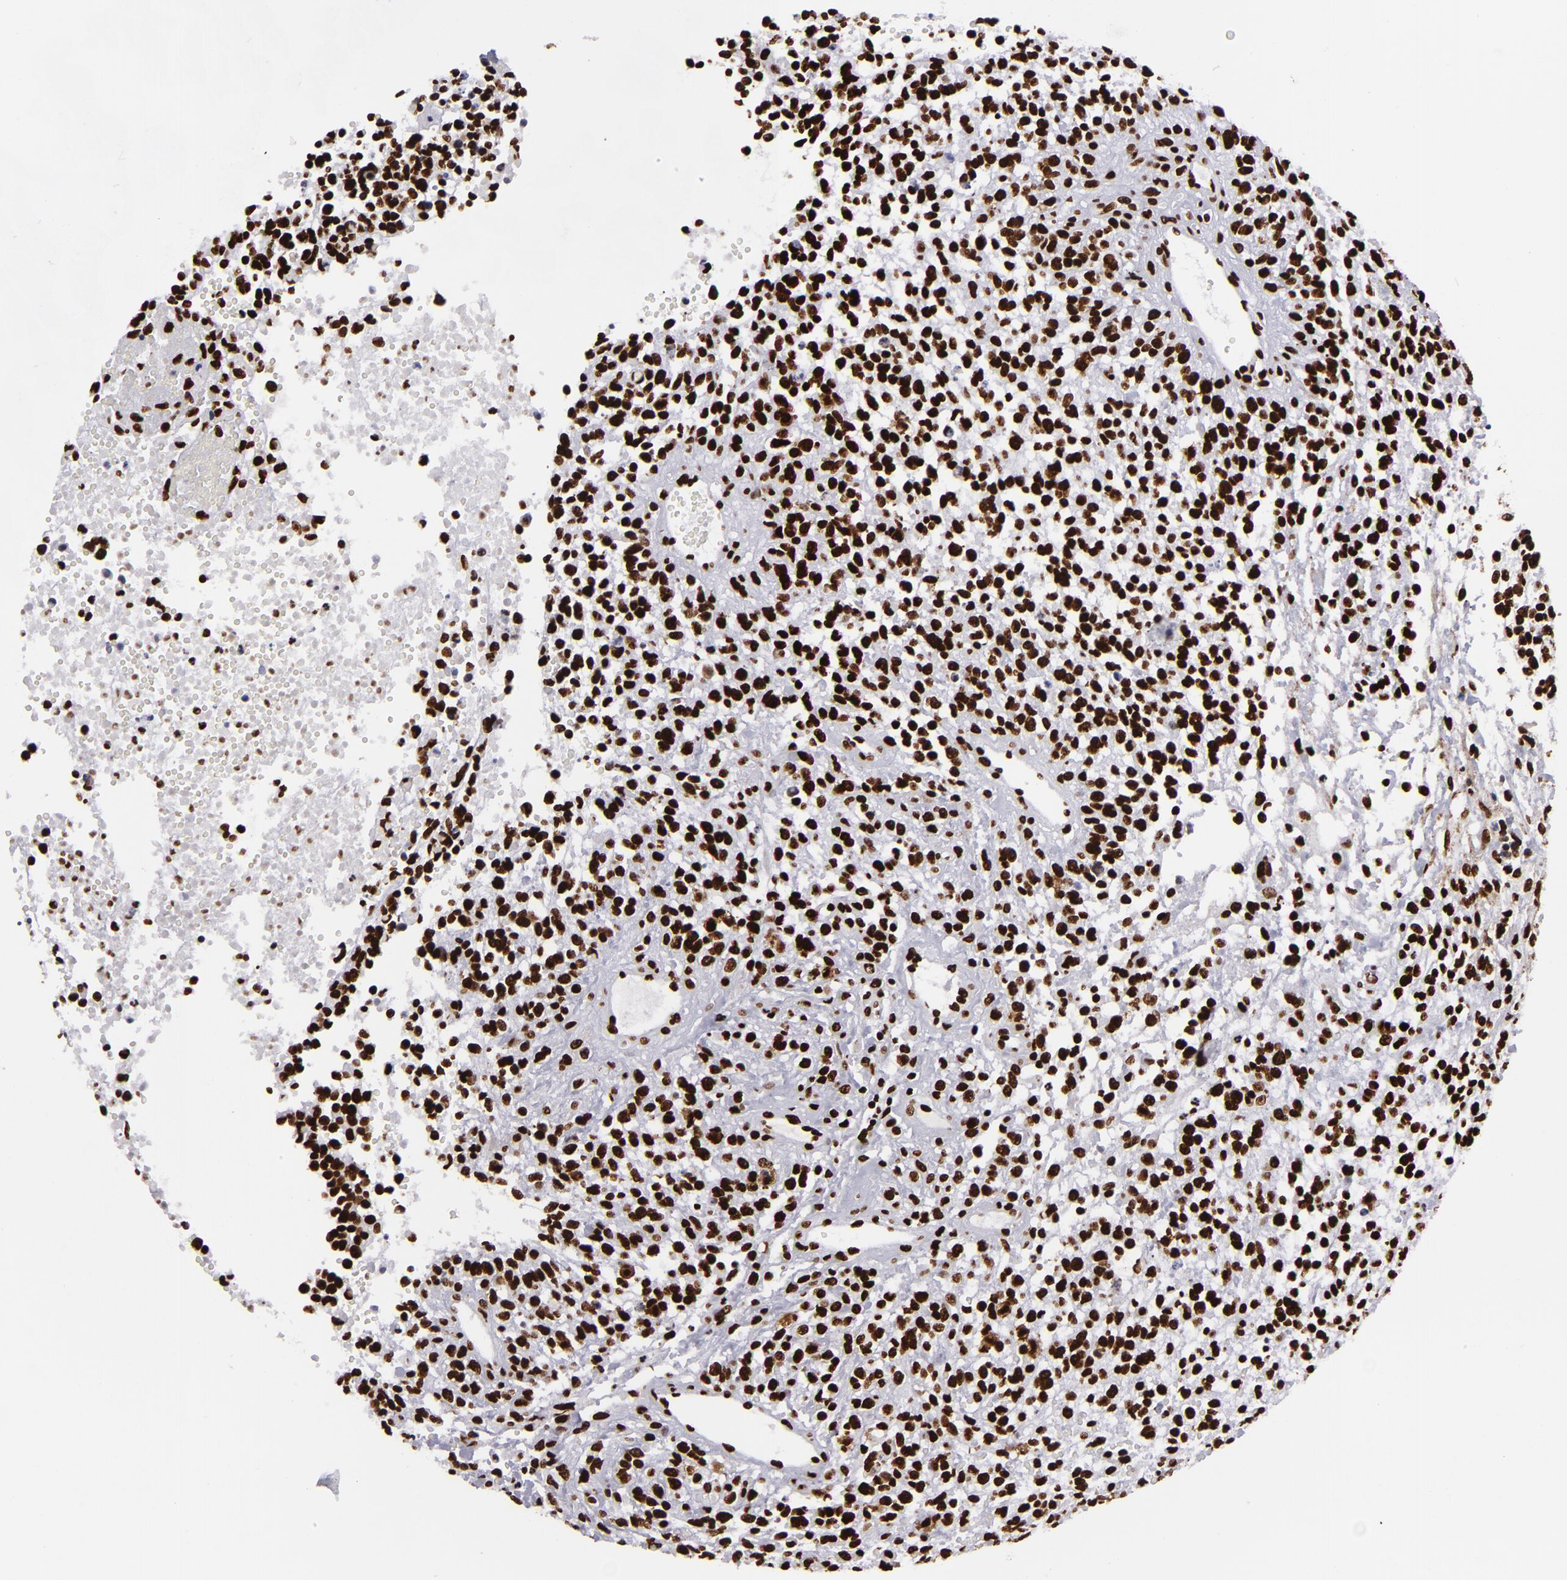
{"staining": {"intensity": "strong", "quantity": ">75%", "location": "nuclear"}, "tissue": "glioma", "cell_type": "Tumor cells", "image_type": "cancer", "snomed": [{"axis": "morphology", "description": "Glioma, malignant, High grade"}, {"axis": "topography", "description": "Brain"}], "caption": "Tumor cells display strong nuclear positivity in about >75% of cells in glioma.", "gene": "SAFB", "patient": {"sex": "male", "age": 66}}